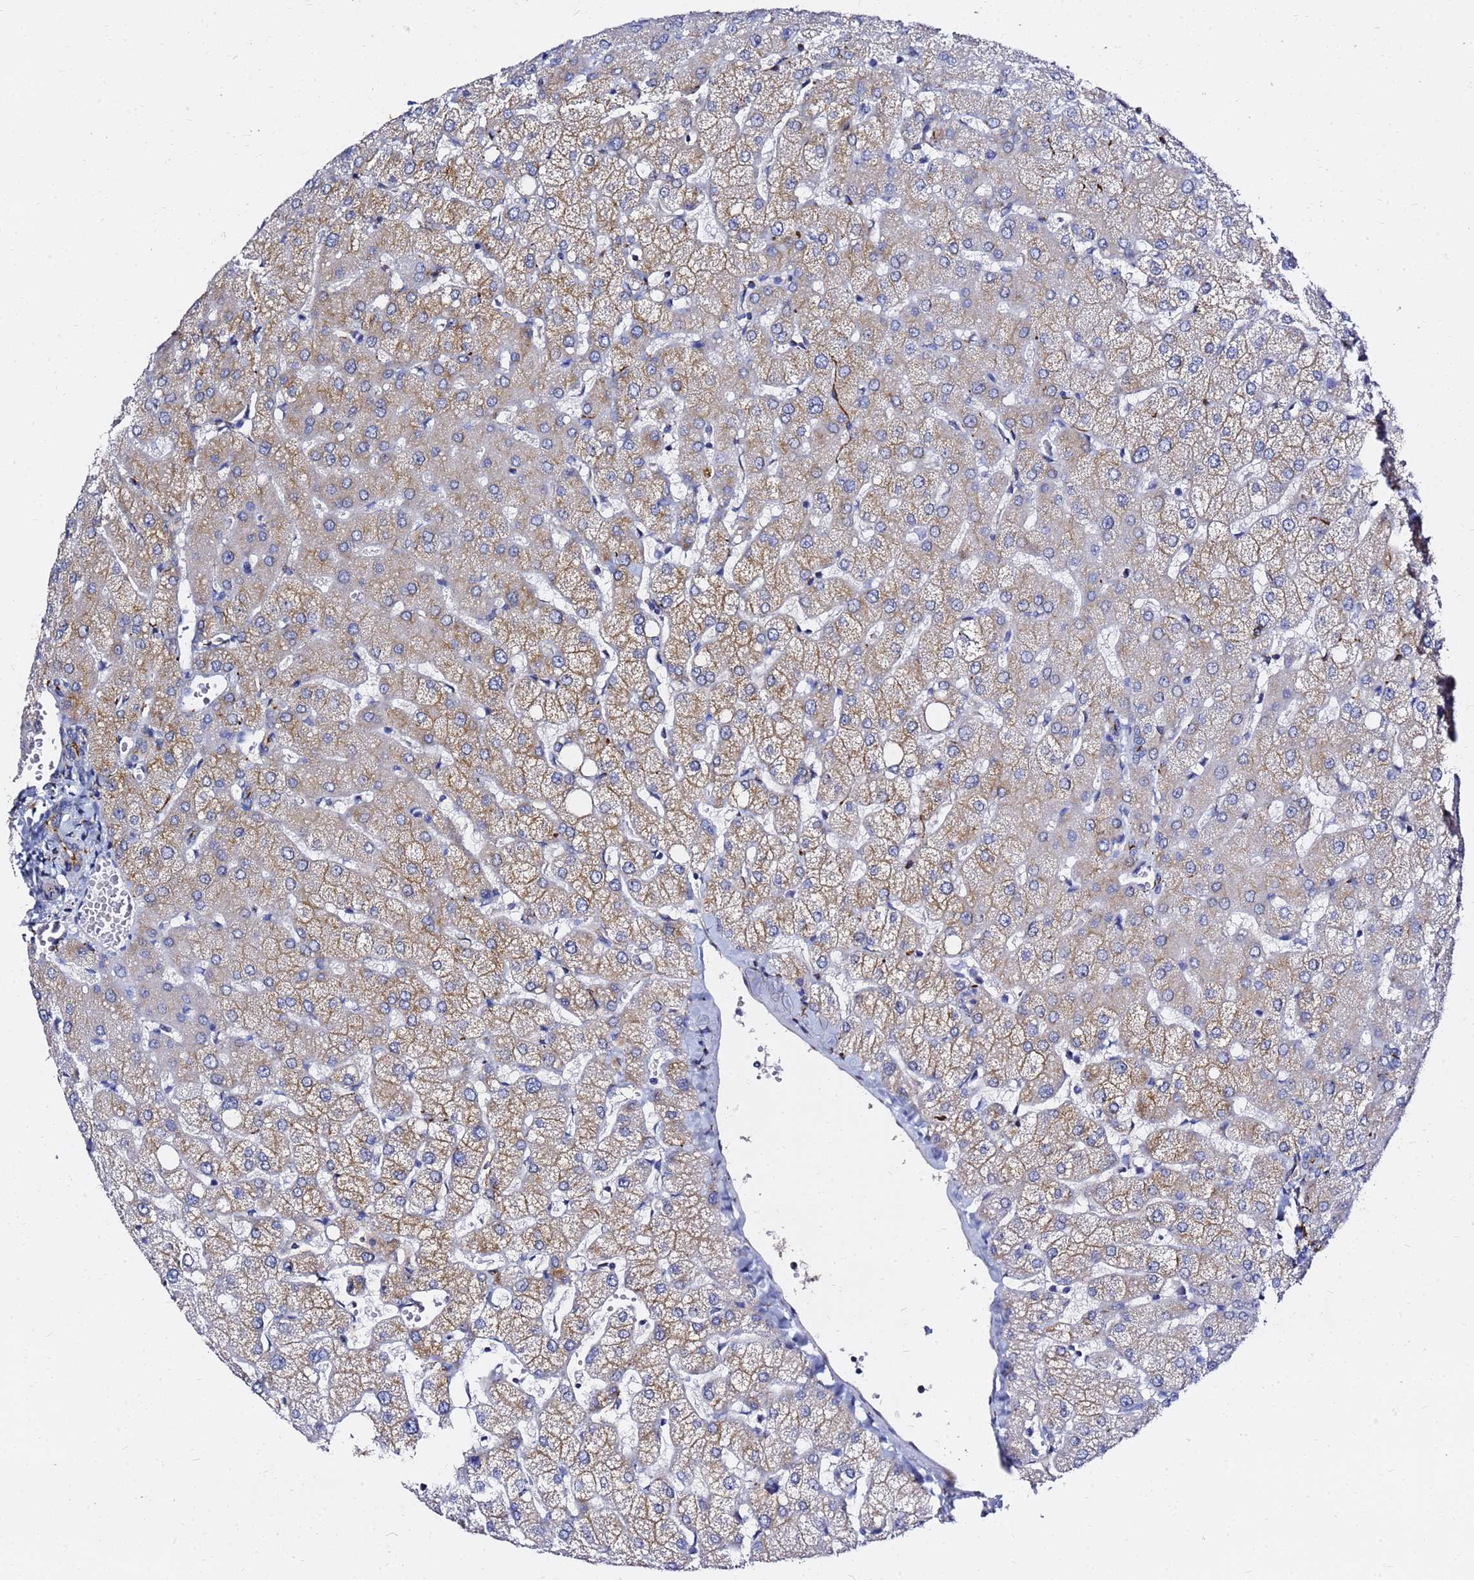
{"staining": {"intensity": "moderate", "quantity": "<25%", "location": "cytoplasmic/membranous"}, "tissue": "liver", "cell_type": "Cholangiocytes", "image_type": "normal", "snomed": [{"axis": "morphology", "description": "Normal tissue, NOS"}, {"axis": "topography", "description": "Liver"}], "caption": "Normal liver shows moderate cytoplasmic/membranous staining in approximately <25% of cholangiocytes (DAB IHC with brightfield microscopy, high magnification)..", "gene": "TUBA8", "patient": {"sex": "female", "age": 54}}